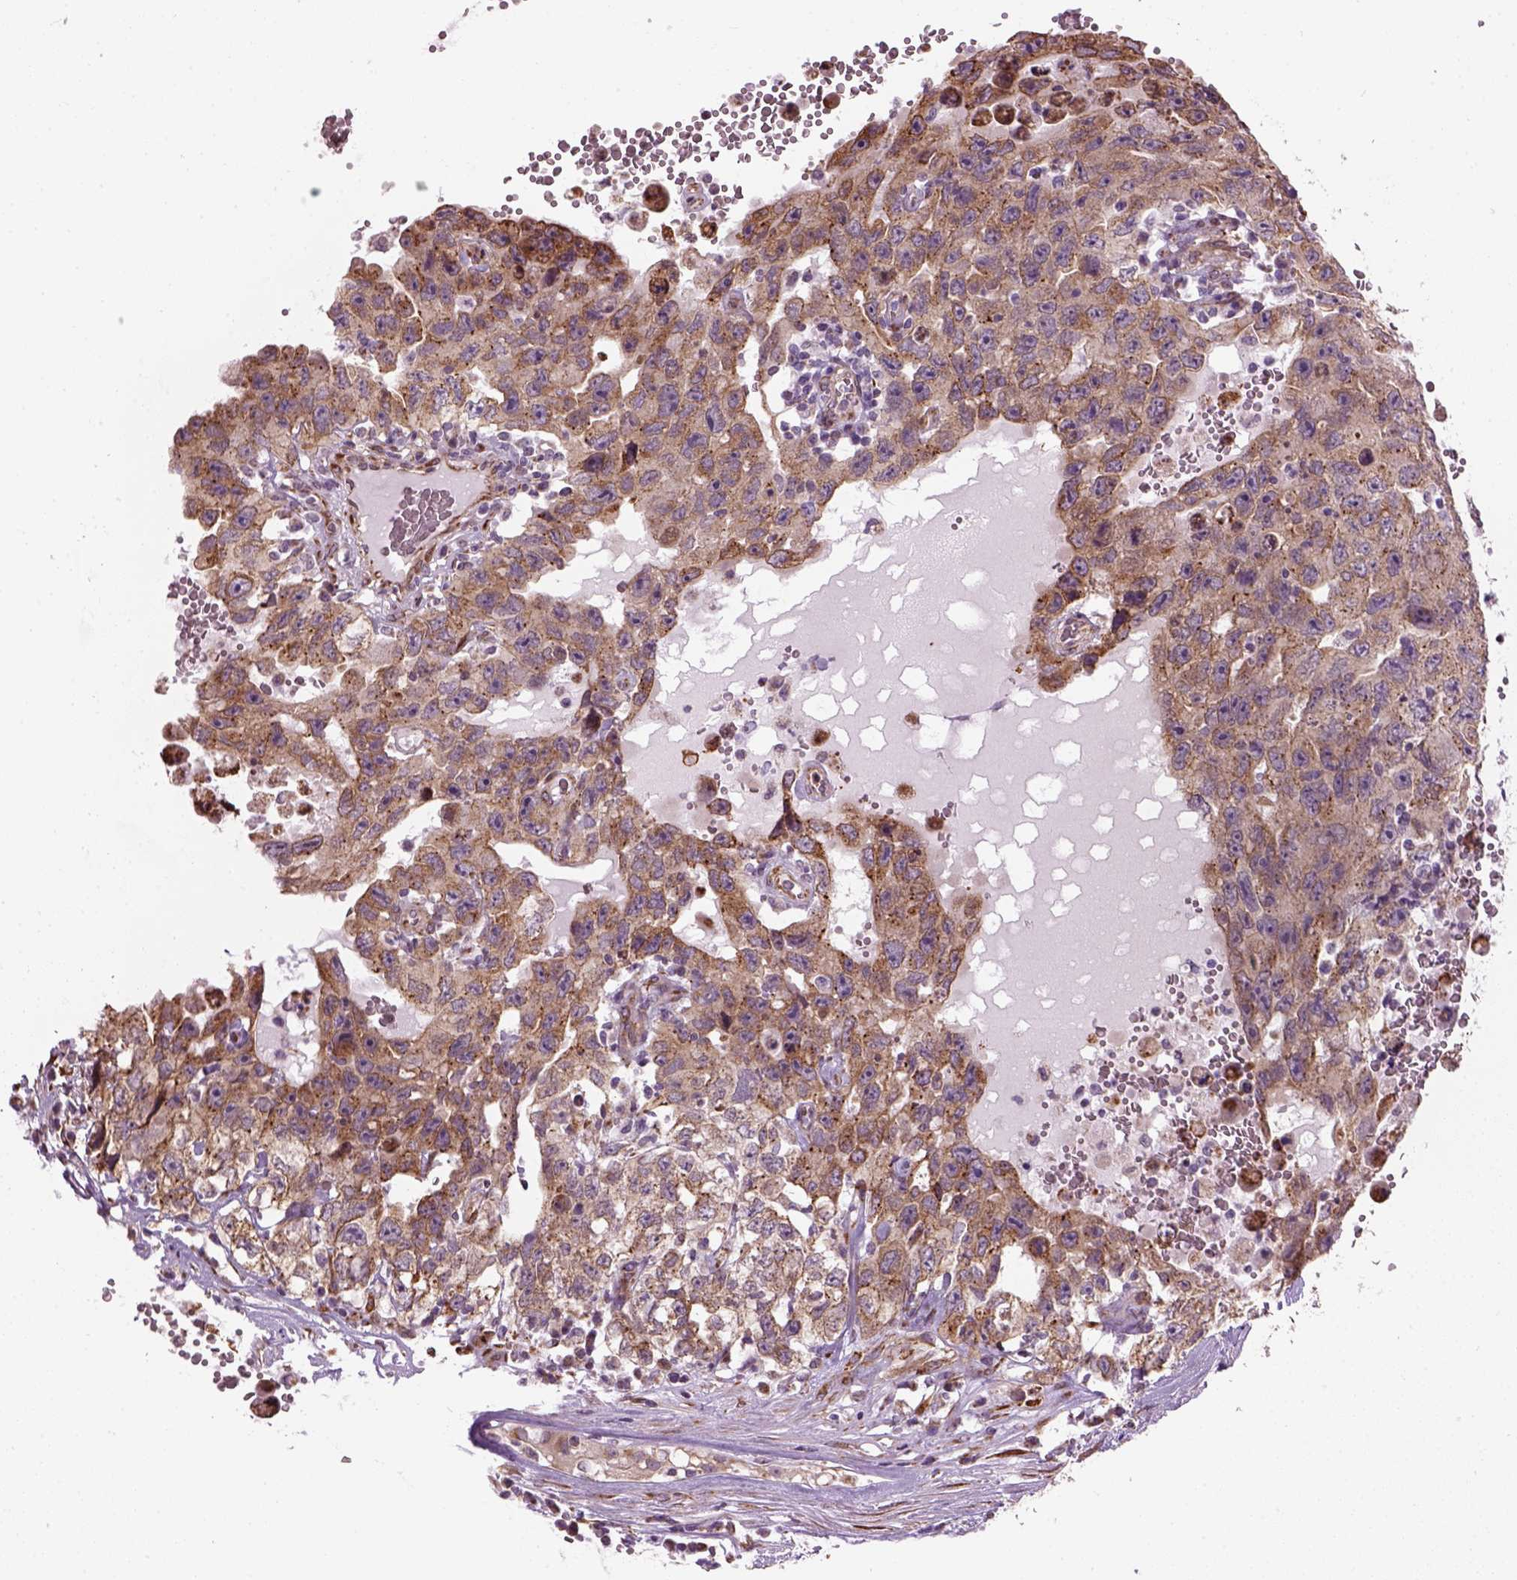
{"staining": {"intensity": "moderate", "quantity": ">75%", "location": "cytoplasmic/membranous"}, "tissue": "testis cancer", "cell_type": "Tumor cells", "image_type": "cancer", "snomed": [{"axis": "morphology", "description": "Carcinoma, Embryonal, NOS"}, {"axis": "topography", "description": "Testis"}], "caption": "Tumor cells display medium levels of moderate cytoplasmic/membranous staining in about >75% of cells in human testis cancer.", "gene": "XK", "patient": {"sex": "male", "age": 26}}